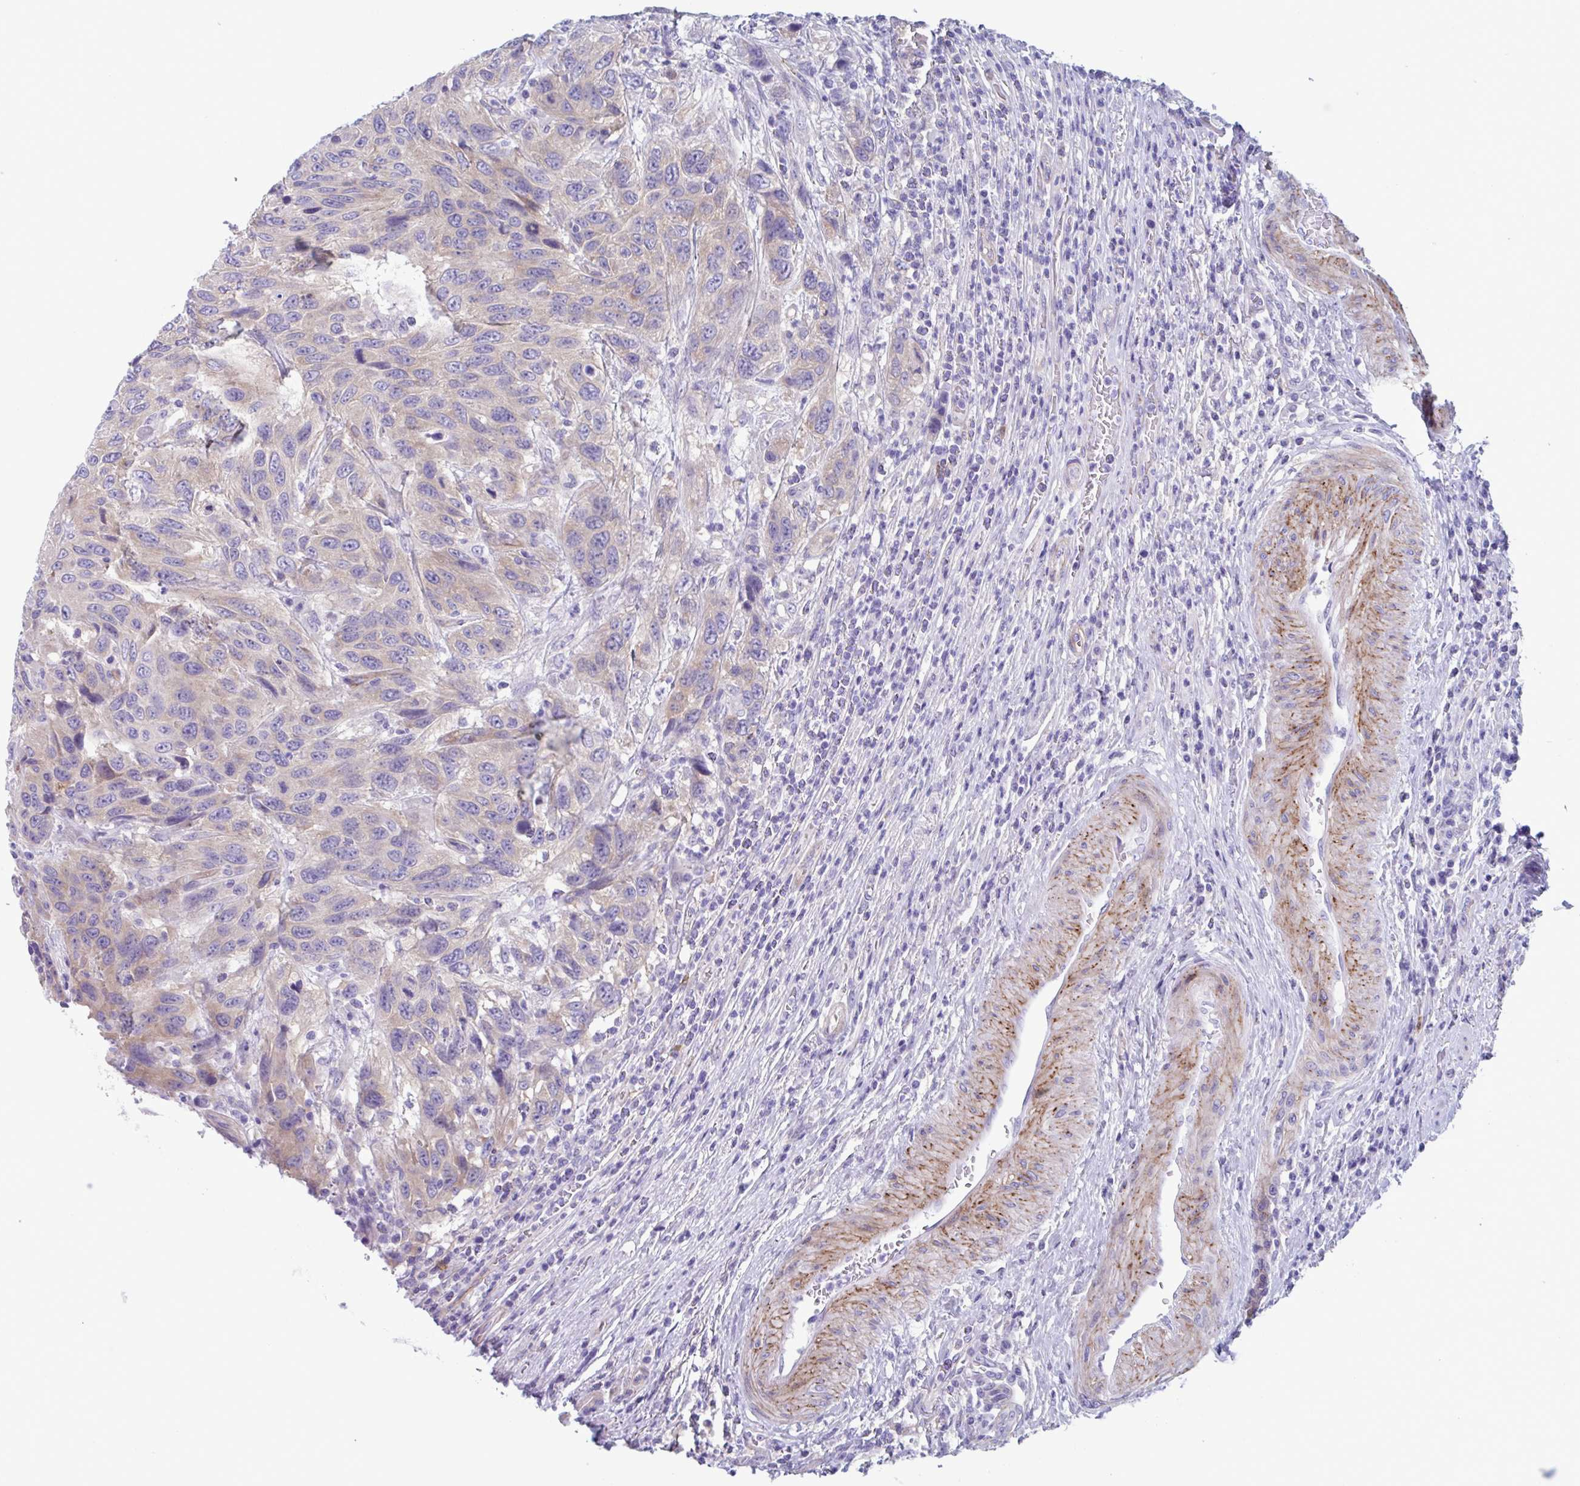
{"staining": {"intensity": "weak", "quantity": "25%-75%", "location": "cytoplasmic/membranous"}, "tissue": "urothelial cancer", "cell_type": "Tumor cells", "image_type": "cancer", "snomed": [{"axis": "morphology", "description": "Urothelial carcinoma, High grade"}, {"axis": "topography", "description": "Urinary bladder"}], "caption": "Human urothelial cancer stained with a protein marker displays weak staining in tumor cells.", "gene": "LPIN3", "patient": {"sex": "female", "age": 70}}